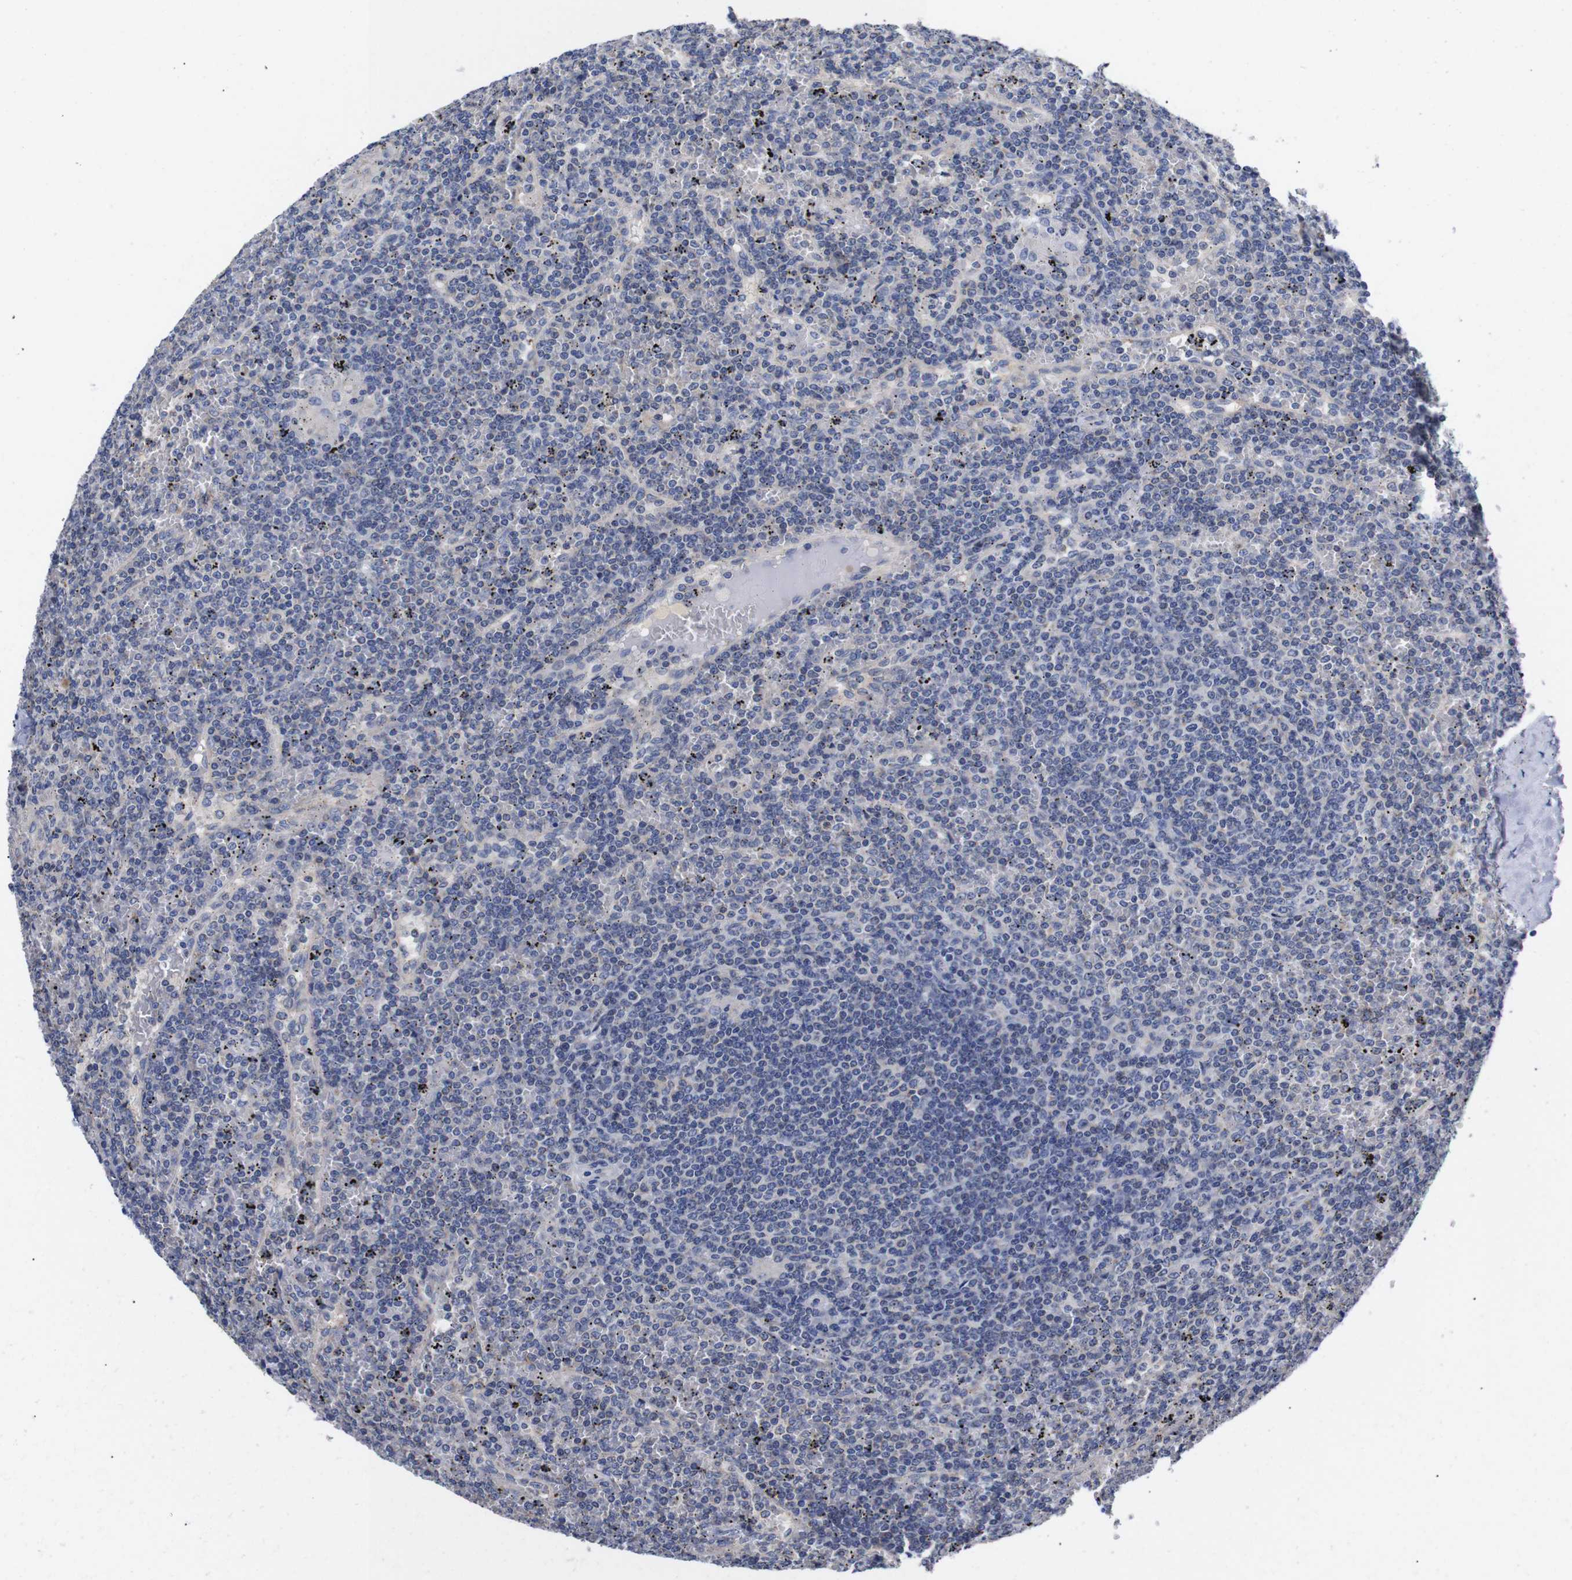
{"staining": {"intensity": "negative", "quantity": "none", "location": "none"}, "tissue": "lymphoma", "cell_type": "Tumor cells", "image_type": "cancer", "snomed": [{"axis": "morphology", "description": "Malignant lymphoma, non-Hodgkin's type, Low grade"}, {"axis": "topography", "description": "Spleen"}], "caption": "Tumor cells show no significant positivity in lymphoma.", "gene": "OPN3", "patient": {"sex": "female", "age": 19}}